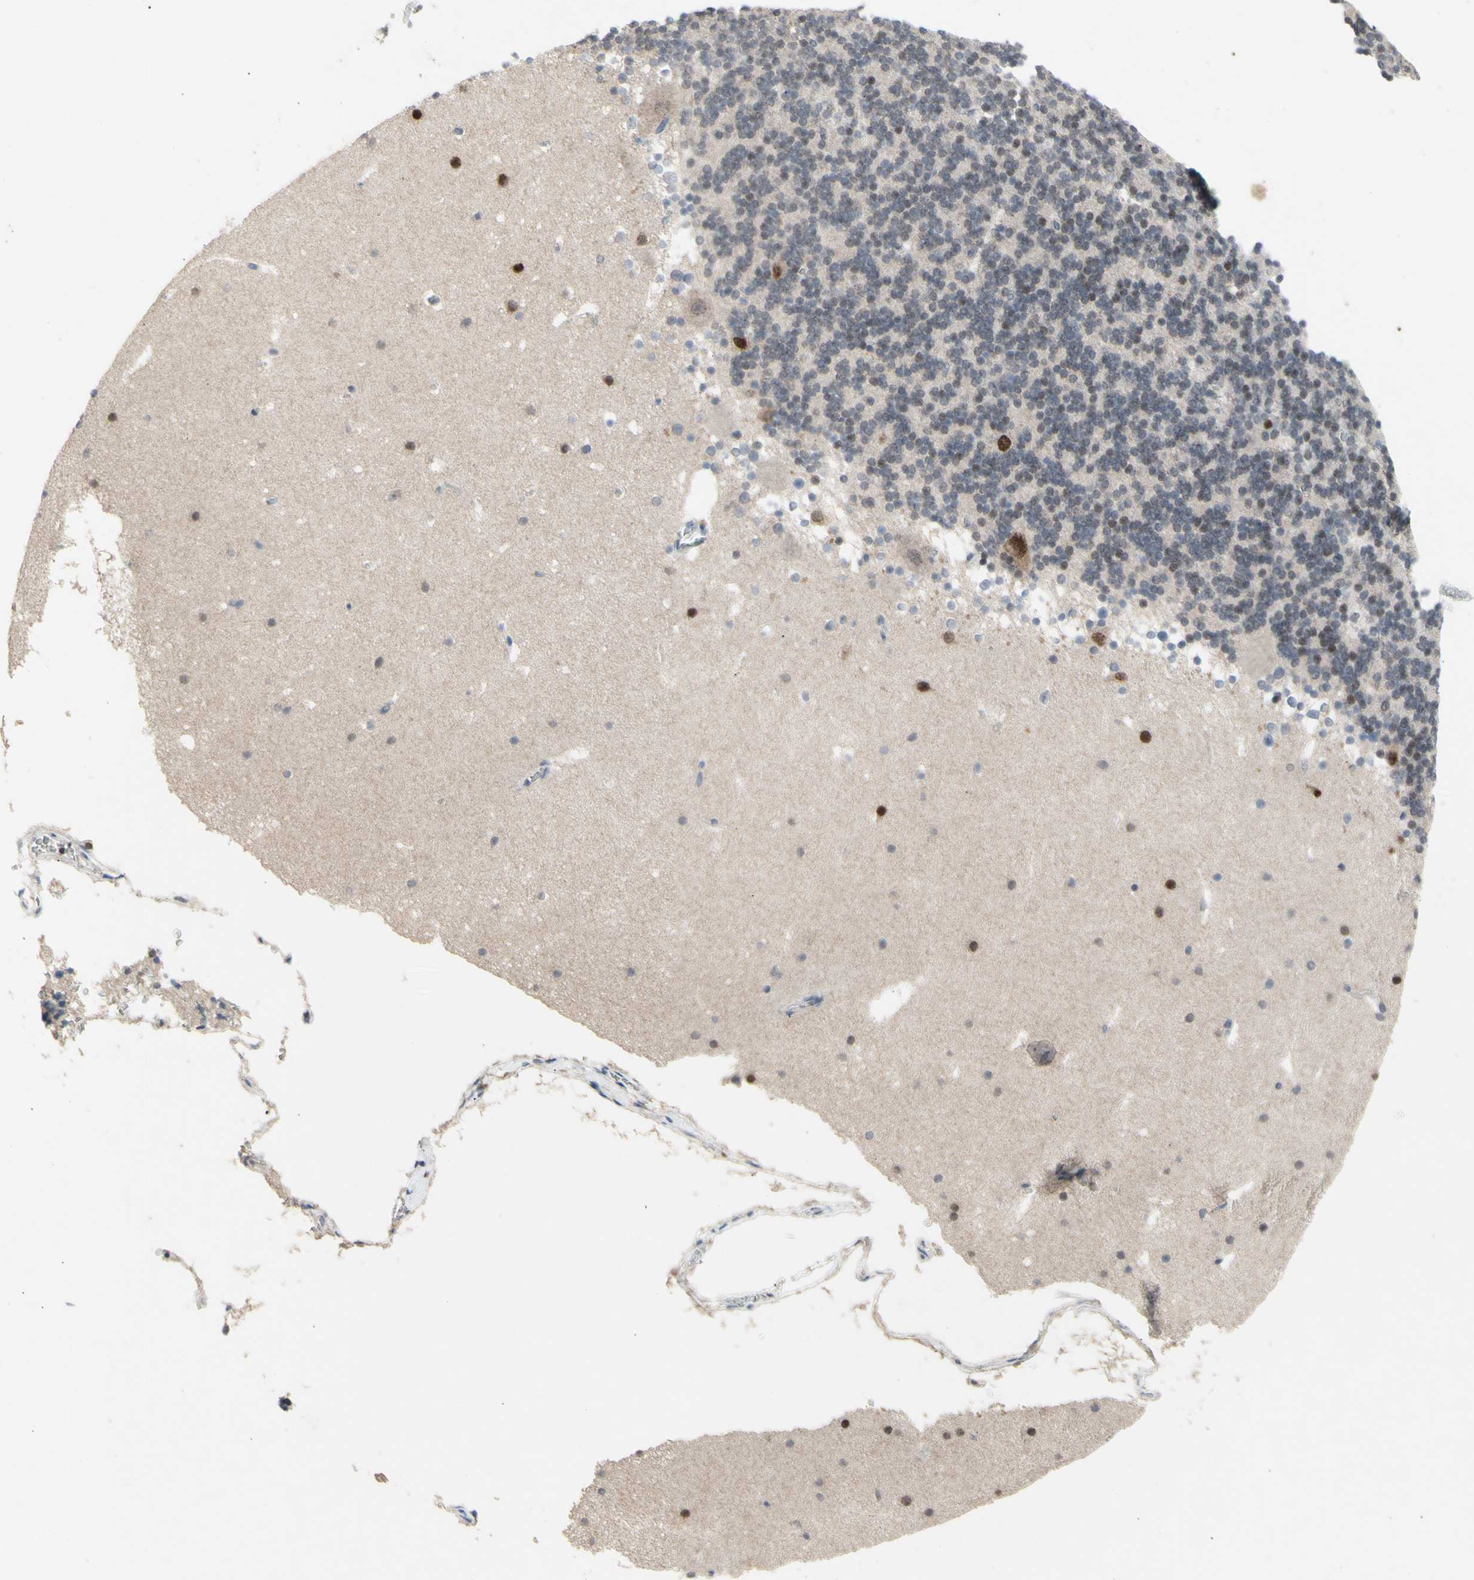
{"staining": {"intensity": "negative", "quantity": "none", "location": "none"}, "tissue": "cerebellum", "cell_type": "Cells in granular layer", "image_type": "normal", "snomed": [{"axis": "morphology", "description": "Normal tissue, NOS"}, {"axis": "topography", "description": "Cerebellum"}], "caption": "Immunohistochemical staining of normal human cerebellum exhibits no significant staining in cells in granular layer. The staining is performed using DAB (3,3'-diaminobenzidine) brown chromogen with nuclei counter-stained in using hematoxylin.", "gene": "NLRP1", "patient": {"sex": "male", "age": 45}}